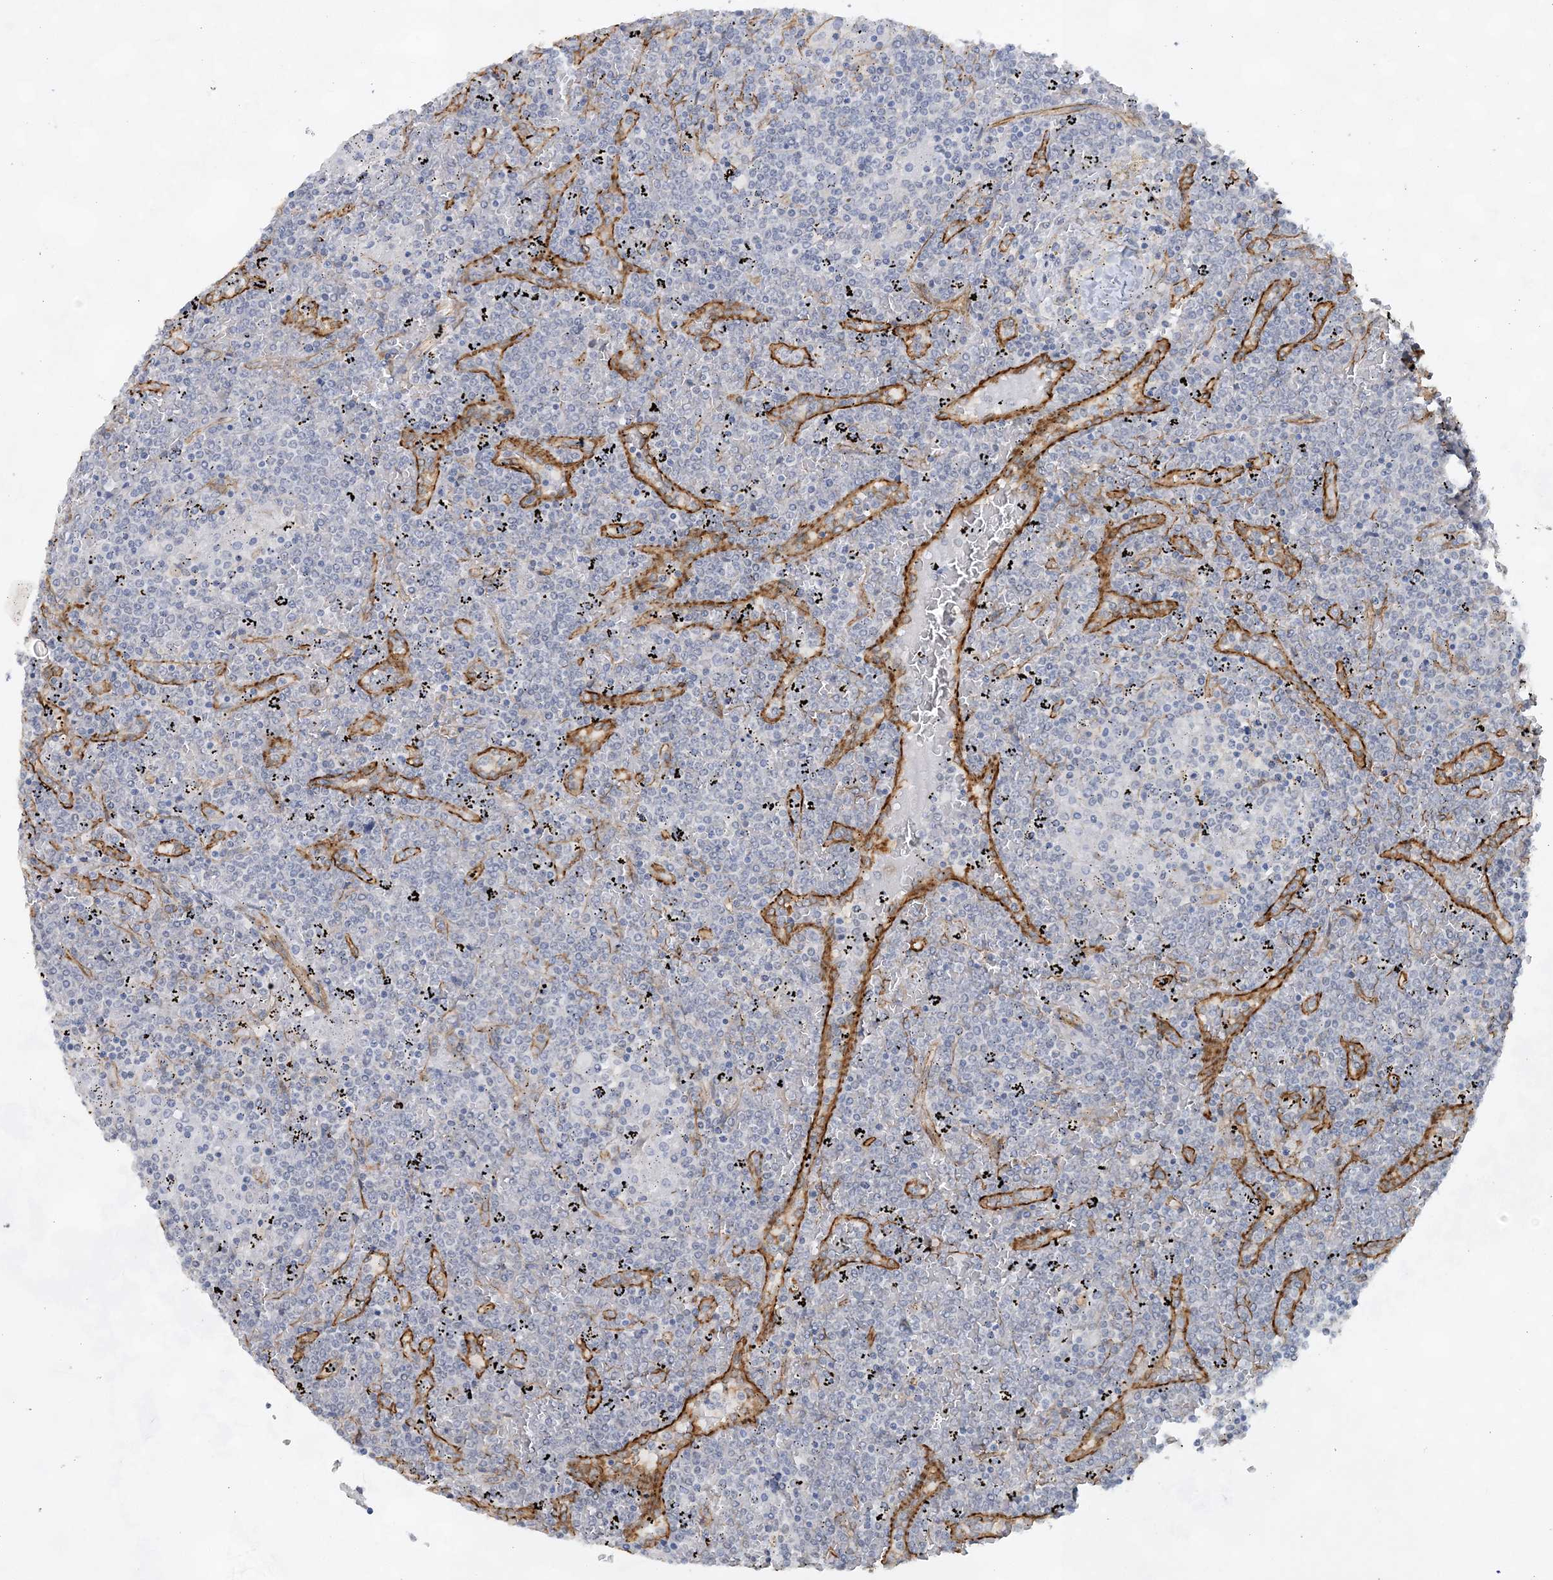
{"staining": {"intensity": "negative", "quantity": "none", "location": "none"}, "tissue": "lymphoma", "cell_type": "Tumor cells", "image_type": "cancer", "snomed": [{"axis": "morphology", "description": "Malignant lymphoma, non-Hodgkin's type, Low grade"}, {"axis": "topography", "description": "Spleen"}], "caption": "A high-resolution histopathology image shows immunohistochemistry staining of lymphoma, which displays no significant staining in tumor cells.", "gene": "RAI14", "patient": {"sex": "female", "age": 19}}